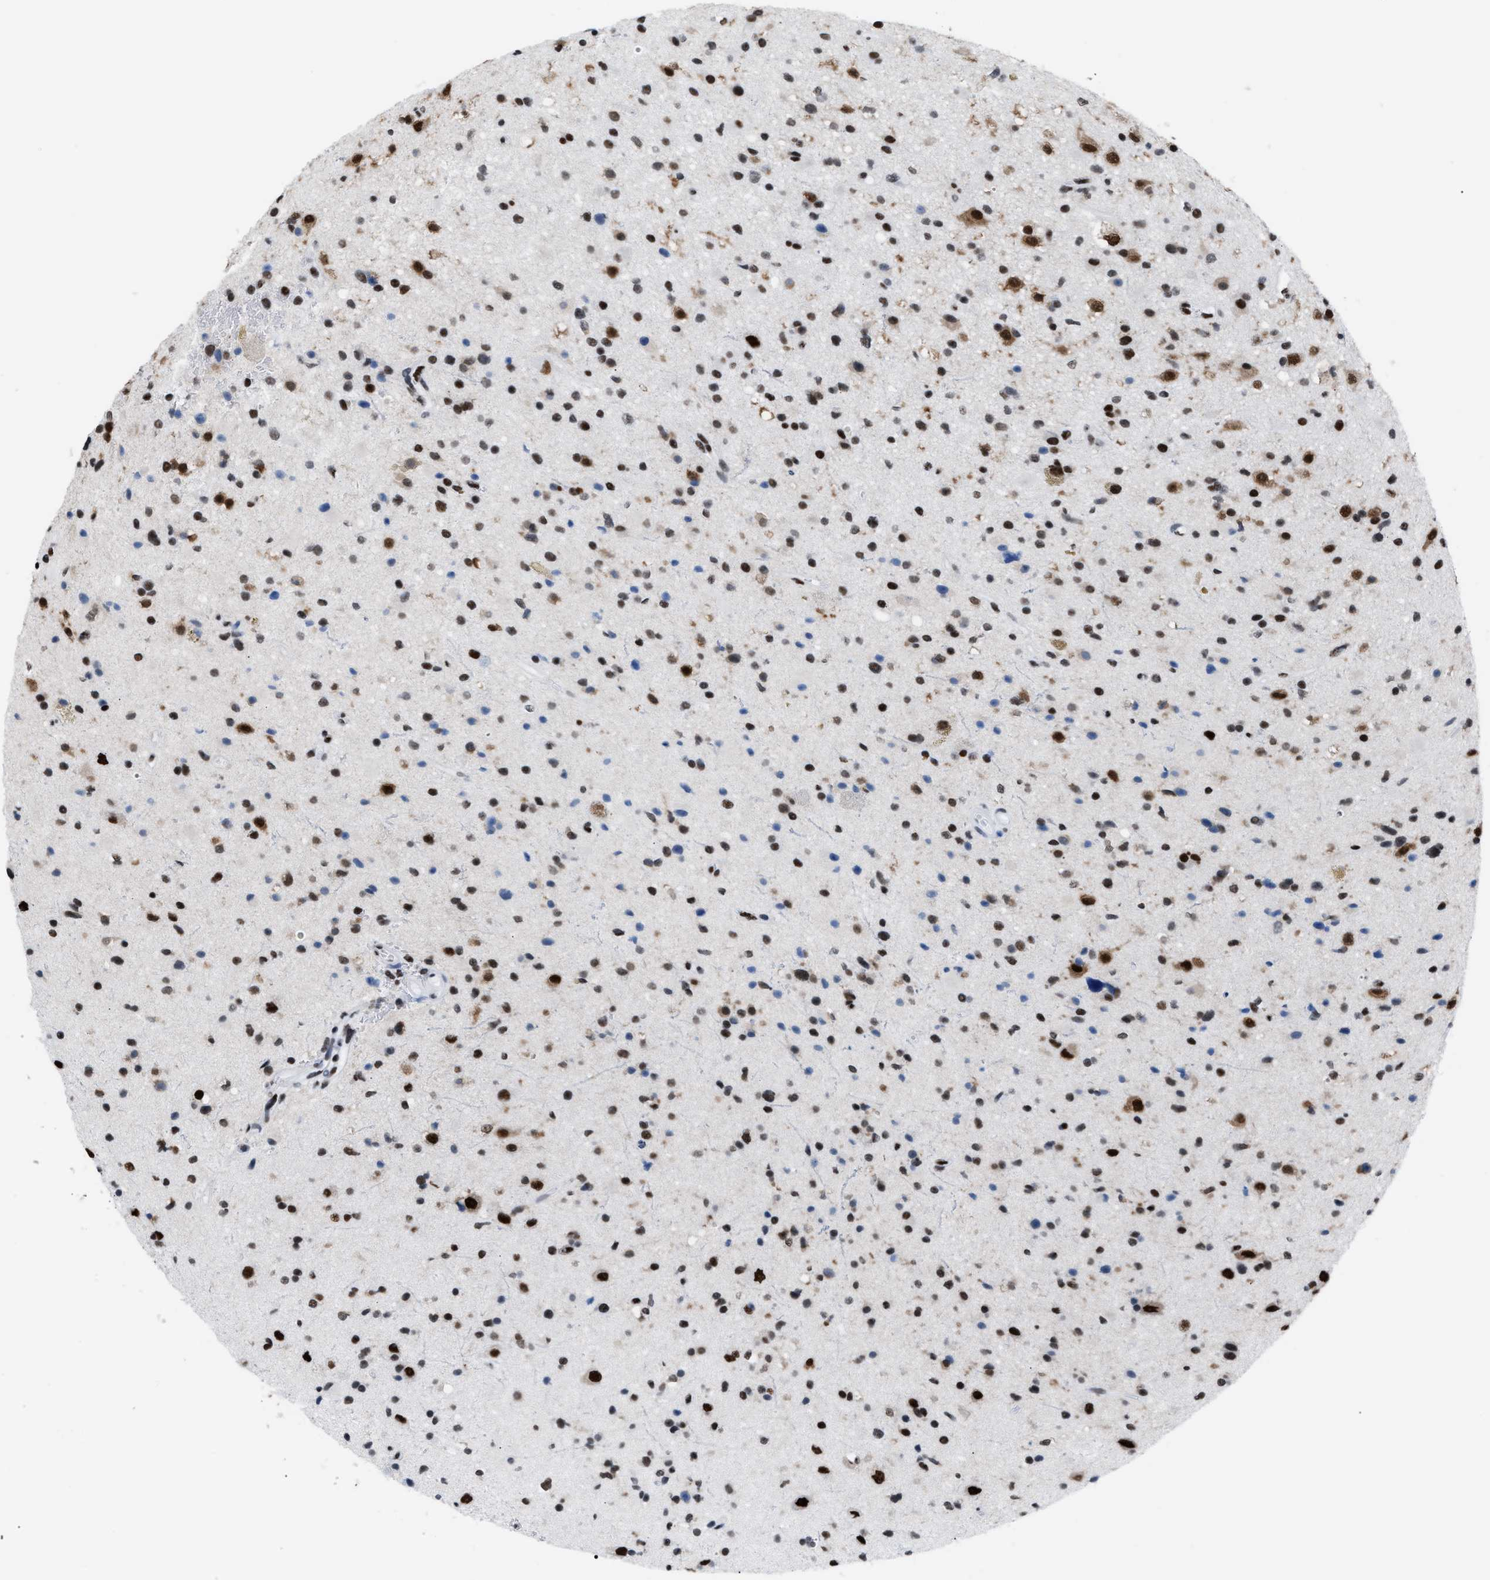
{"staining": {"intensity": "strong", "quantity": ">75%", "location": "nuclear"}, "tissue": "glioma", "cell_type": "Tumor cells", "image_type": "cancer", "snomed": [{"axis": "morphology", "description": "Glioma, malignant, High grade"}, {"axis": "topography", "description": "Brain"}], "caption": "Strong nuclear positivity is present in approximately >75% of tumor cells in glioma.", "gene": "CCAR2", "patient": {"sex": "male", "age": 33}}